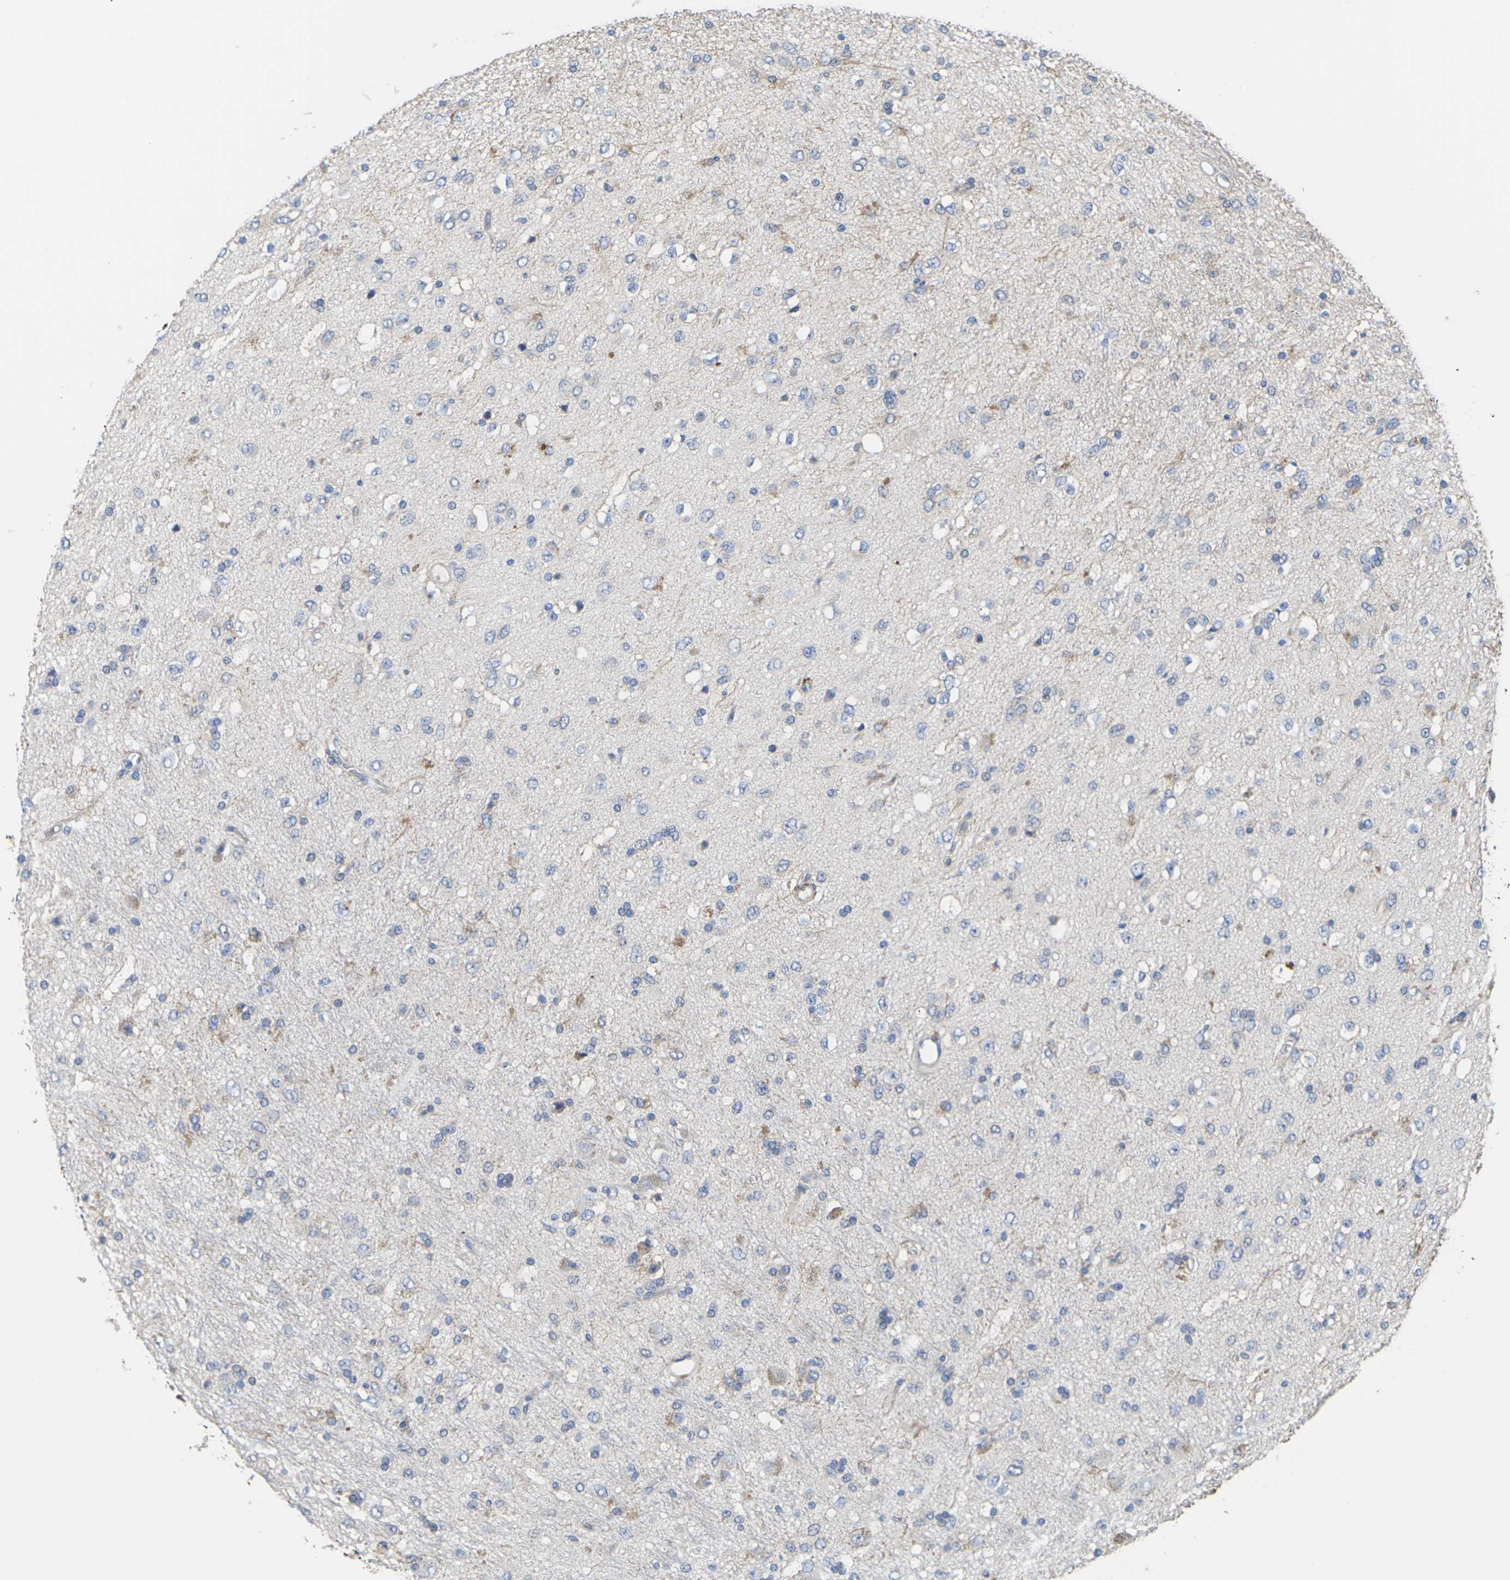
{"staining": {"intensity": "negative", "quantity": "none", "location": "none"}, "tissue": "glioma", "cell_type": "Tumor cells", "image_type": "cancer", "snomed": [{"axis": "morphology", "description": "Glioma, malignant, Low grade"}, {"axis": "topography", "description": "Brain"}], "caption": "DAB (3,3'-diaminobenzidine) immunohistochemical staining of human malignant low-grade glioma displays no significant expression in tumor cells. The staining is performed using DAB (3,3'-diaminobenzidine) brown chromogen with nuclei counter-stained in using hematoxylin.", "gene": "TMCO4", "patient": {"sex": "male", "age": 77}}